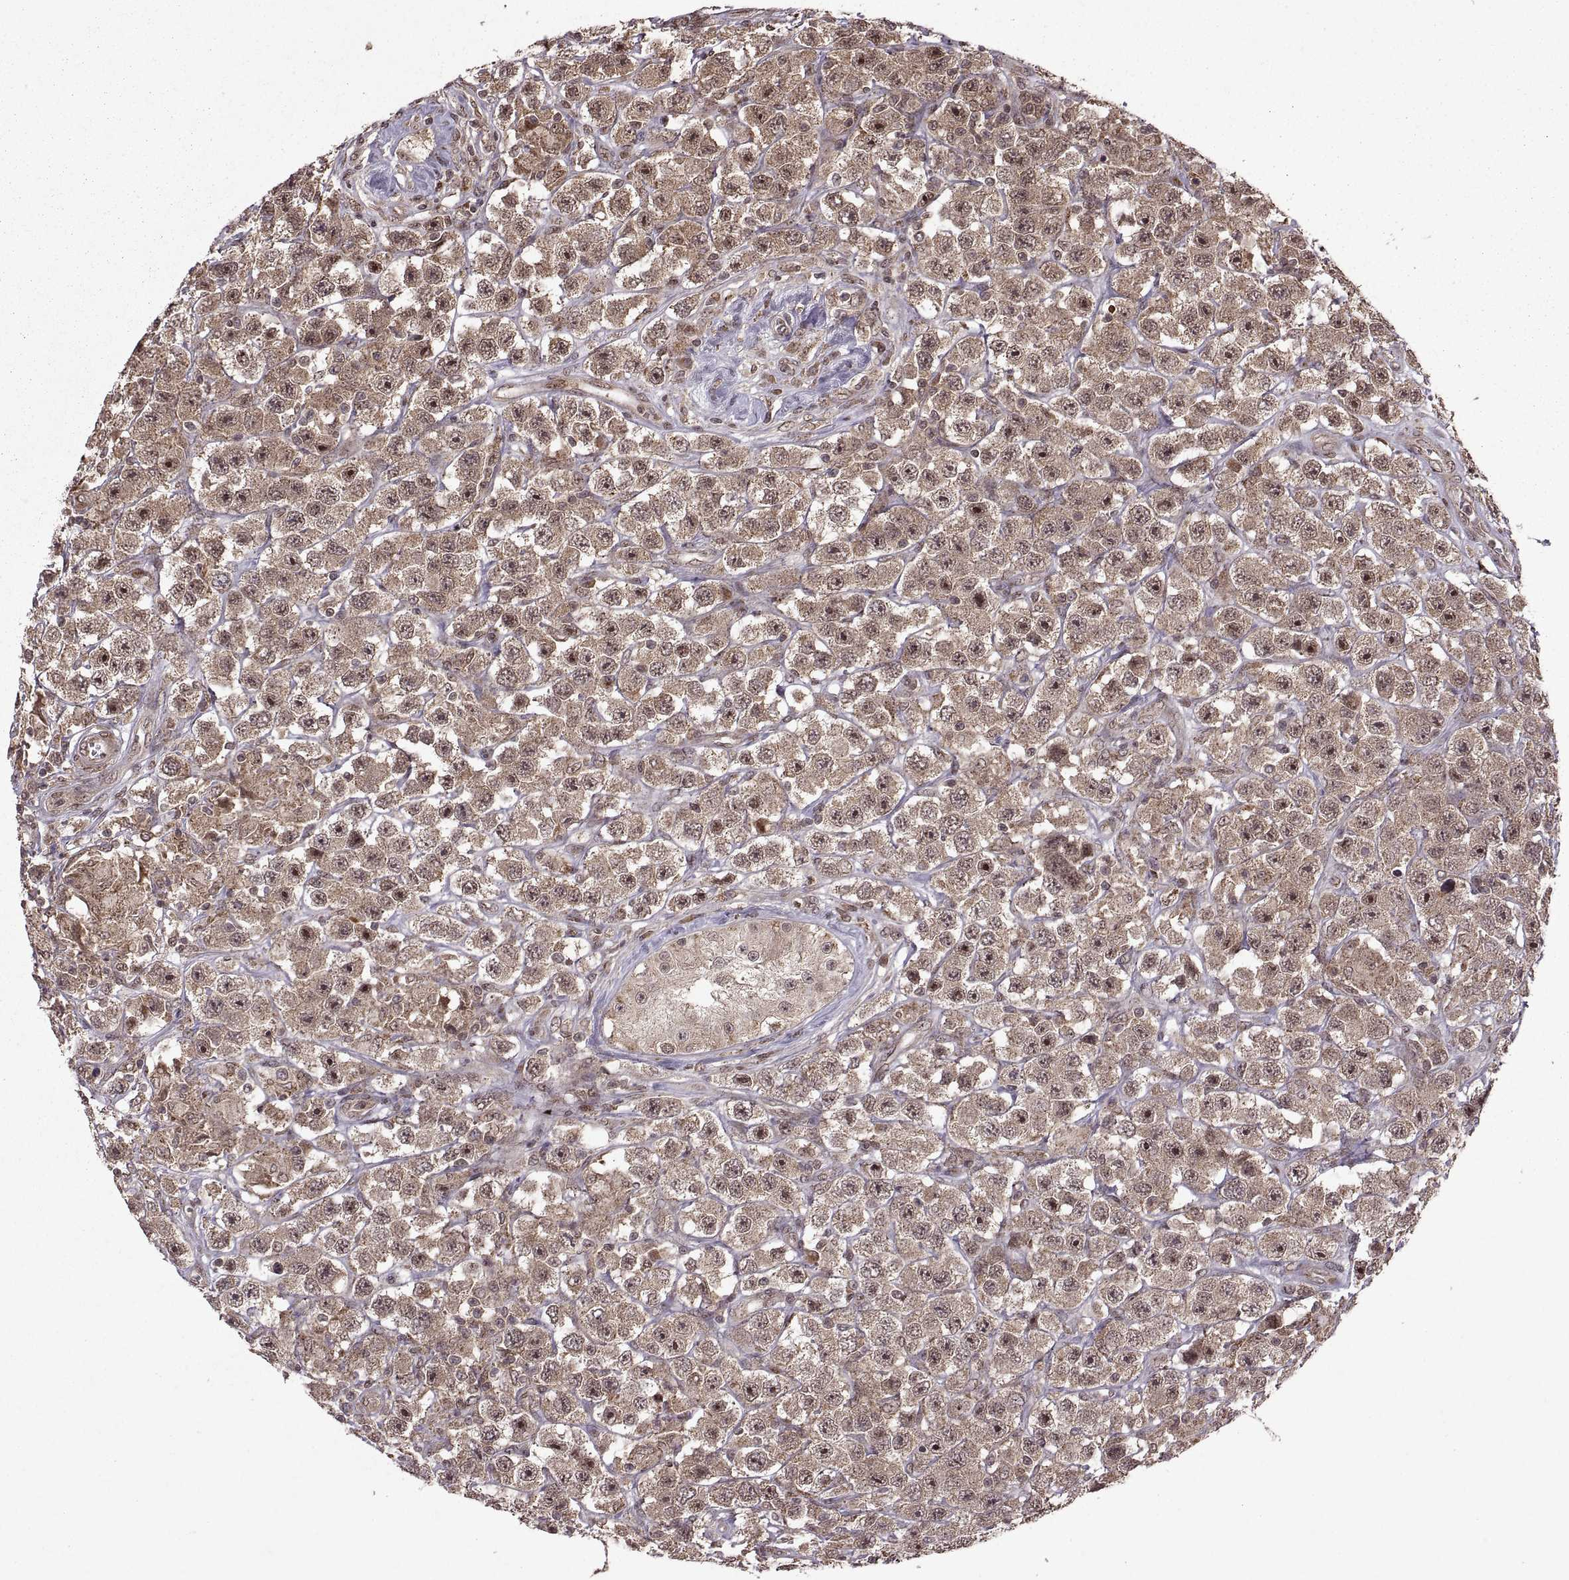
{"staining": {"intensity": "weak", "quantity": ">75%", "location": "cytoplasmic/membranous,nuclear"}, "tissue": "testis cancer", "cell_type": "Tumor cells", "image_type": "cancer", "snomed": [{"axis": "morphology", "description": "Seminoma, NOS"}, {"axis": "topography", "description": "Testis"}], "caption": "Brown immunohistochemical staining in testis cancer (seminoma) demonstrates weak cytoplasmic/membranous and nuclear expression in approximately >75% of tumor cells.", "gene": "PTOV1", "patient": {"sex": "male", "age": 45}}